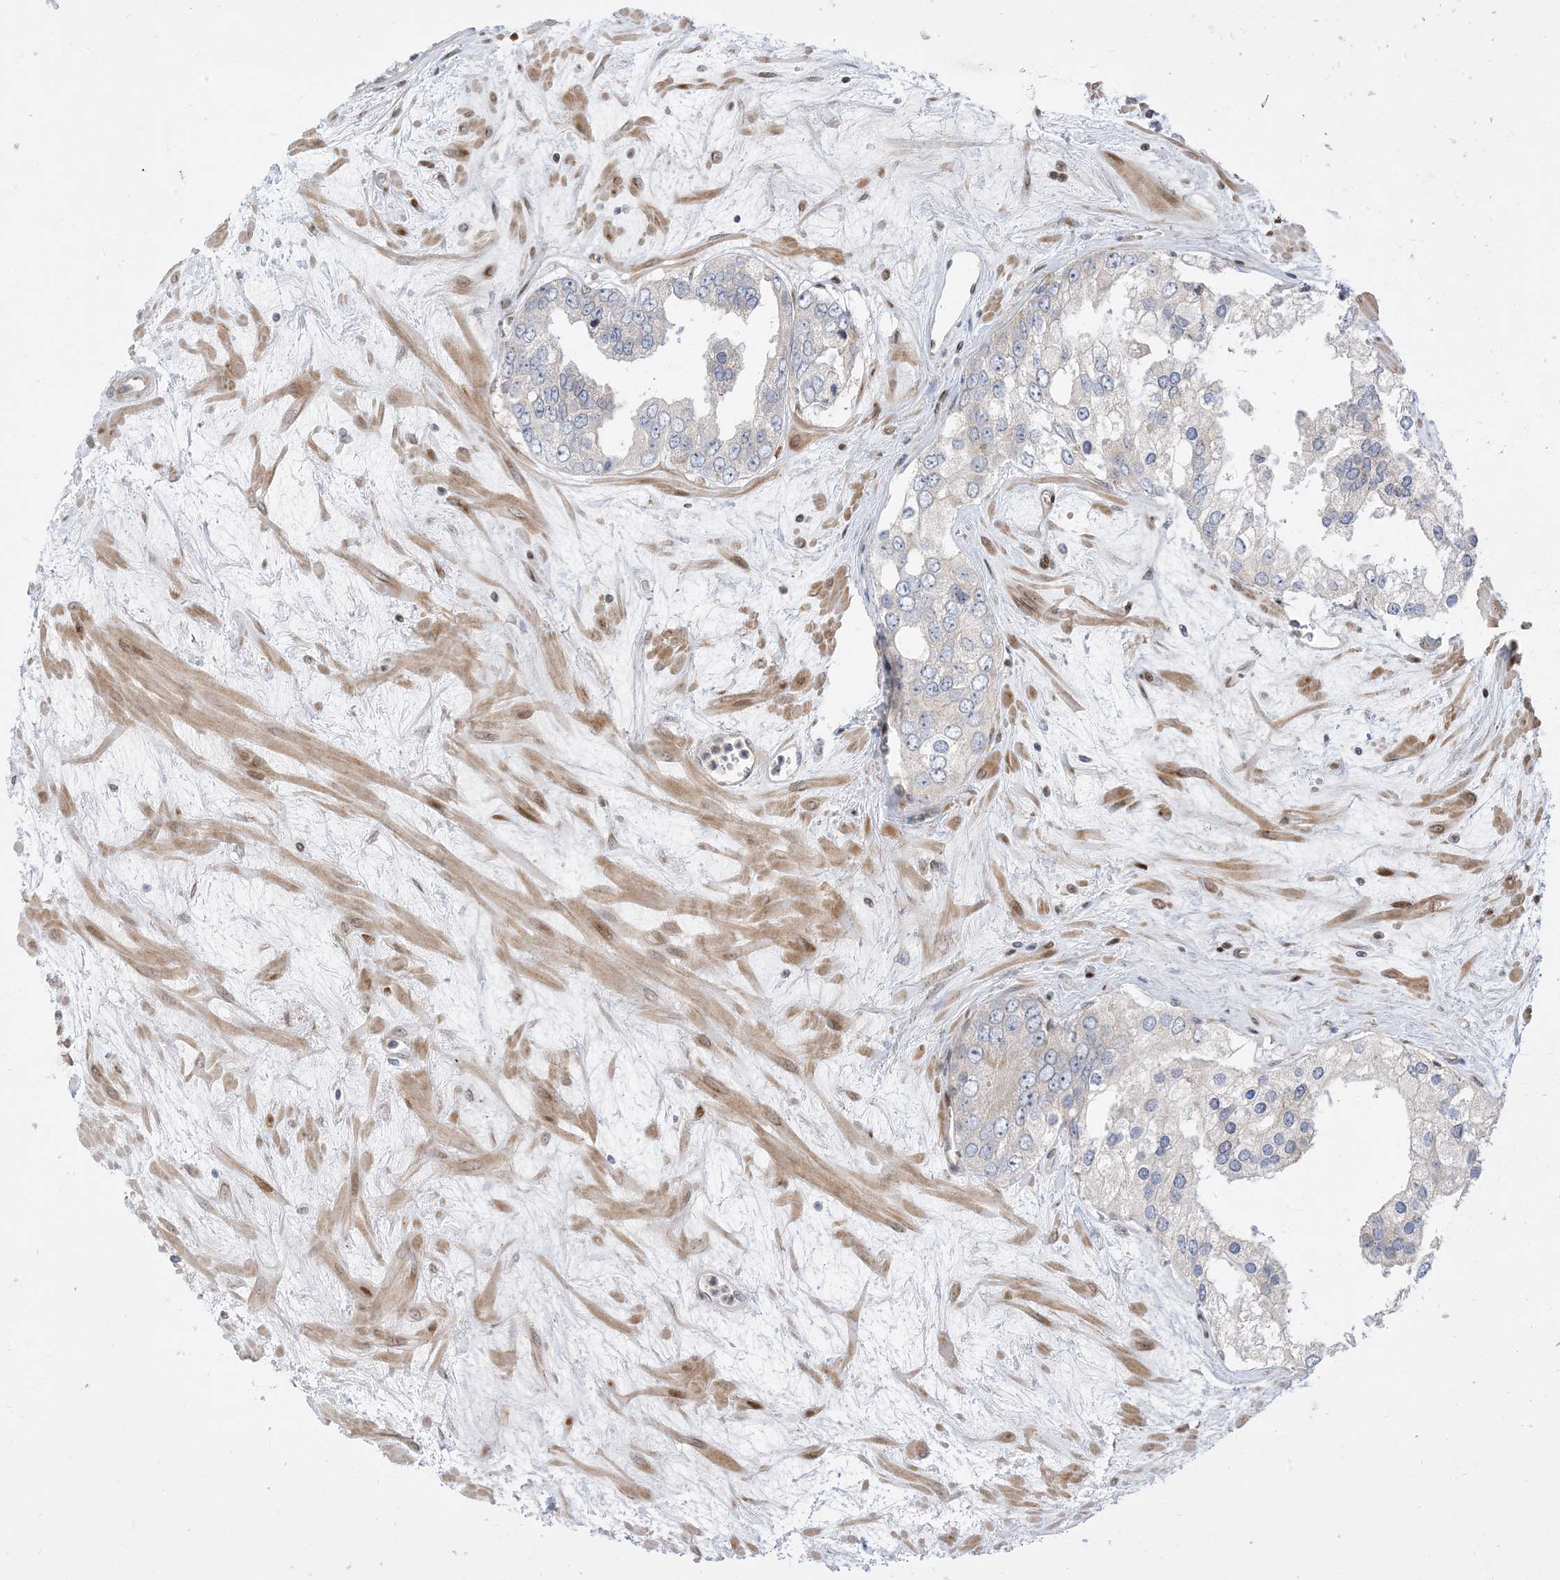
{"staining": {"intensity": "negative", "quantity": "none", "location": "none"}, "tissue": "prostate cancer", "cell_type": "Tumor cells", "image_type": "cancer", "snomed": [{"axis": "morphology", "description": "Adenocarcinoma, High grade"}, {"axis": "topography", "description": "Prostate"}], "caption": "This is a photomicrograph of IHC staining of high-grade adenocarcinoma (prostate), which shows no positivity in tumor cells. Nuclei are stained in blue.", "gene": "TYSND1", "patient": {"sex": "male", "age": 66}}